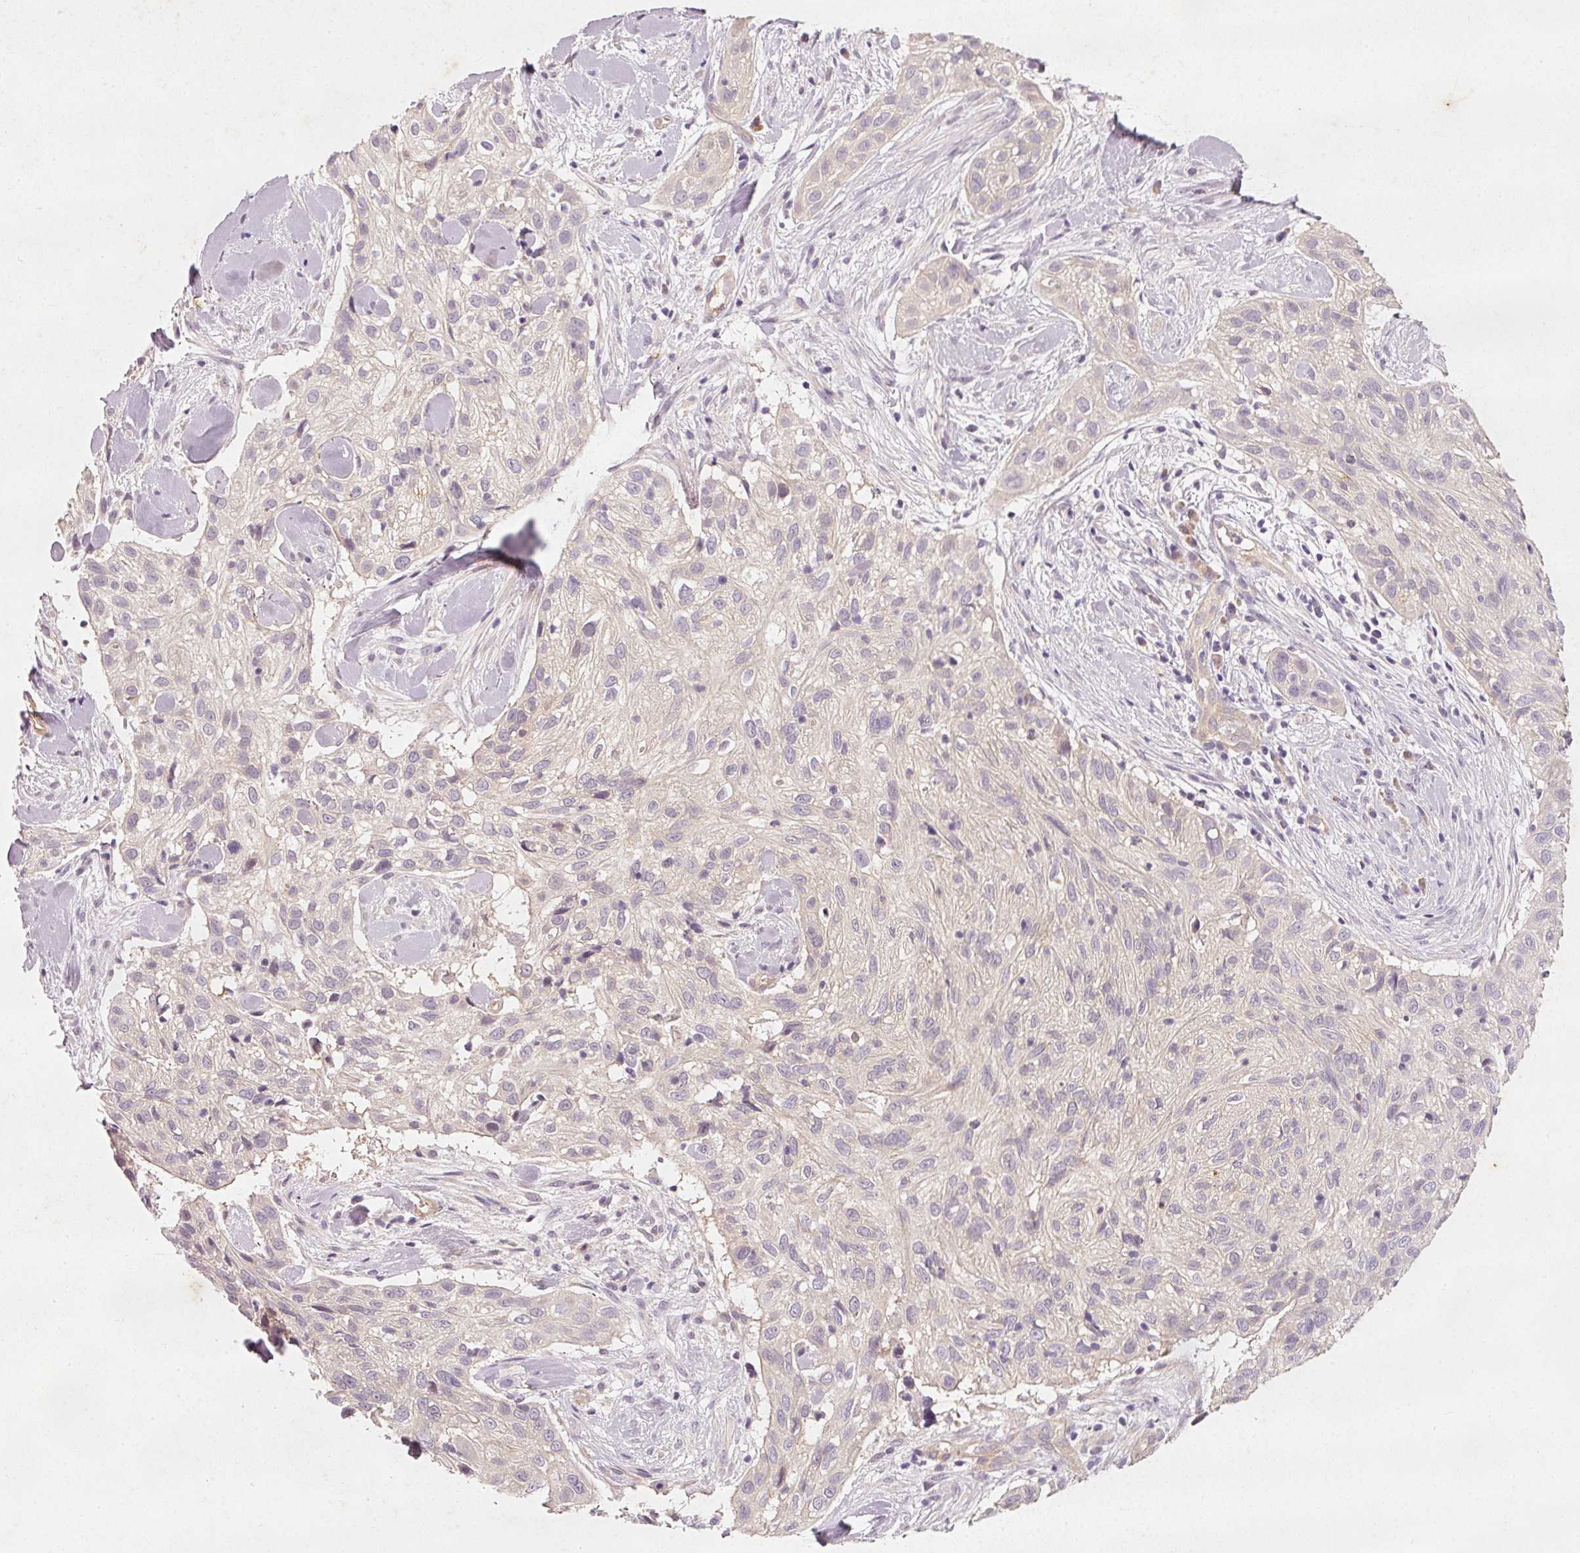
{"staining": {"intensity": "negative", "quantity": "none", "location": "none"}, "tissue": "skin cancer", "cell_type": "Tumor cells", "image_type": "cancer", "snomed": [{"axis": "morphology", "description": "Squamous cell carcinoma, NOS"}, {"axis": "topography", "description": "Skin"}], "caption": "Tumor cells show no significant protein positivity in skin cancer (squamous cell carcinoma).", "gene": "RGL2", "patient": {"sex": "male", "age": 82}}